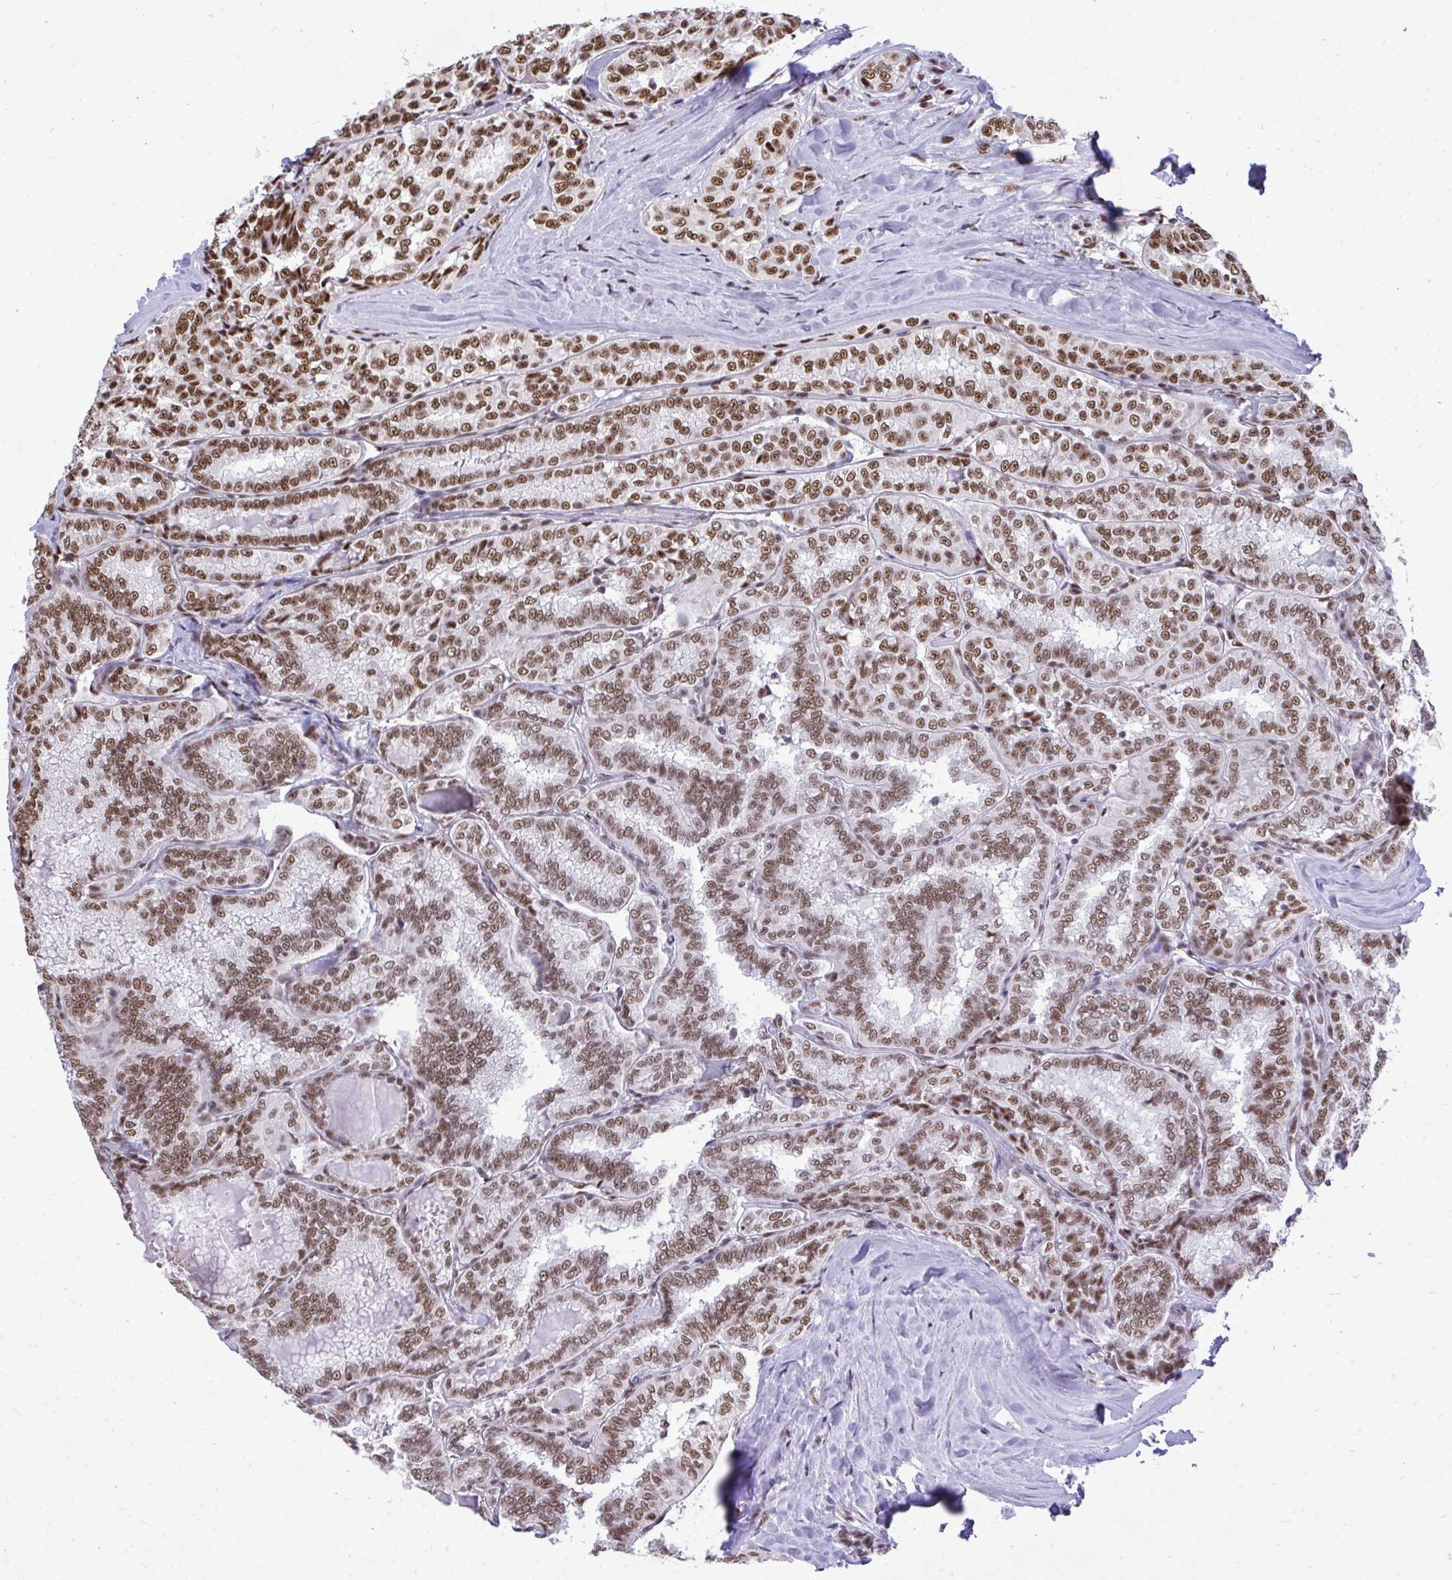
{"staining": {"intensity": "moderate", "quantity": ">75%", "location": "nuclear"}, "tissue": "thyroid cancer", "cell_type": "Tumor cells", "image_type": "cancer", "snomed": [{"axis": "morphology", "description": "Papillary adenocarcinoma, NOS"}, {"axis": "topography", "description": "Thyroid gland"}], "caption": "Tumor cells exhibit moderate nuclear expression in about >75% of cells in thyroid papillary adenocarcinoma. (DAB (3,3'-diaminobenzidine) IHC, brown staining for protein, blue staining for nuclei).", "gene": "PRPF19", "patient": {"sex": "female", "age": 30}}